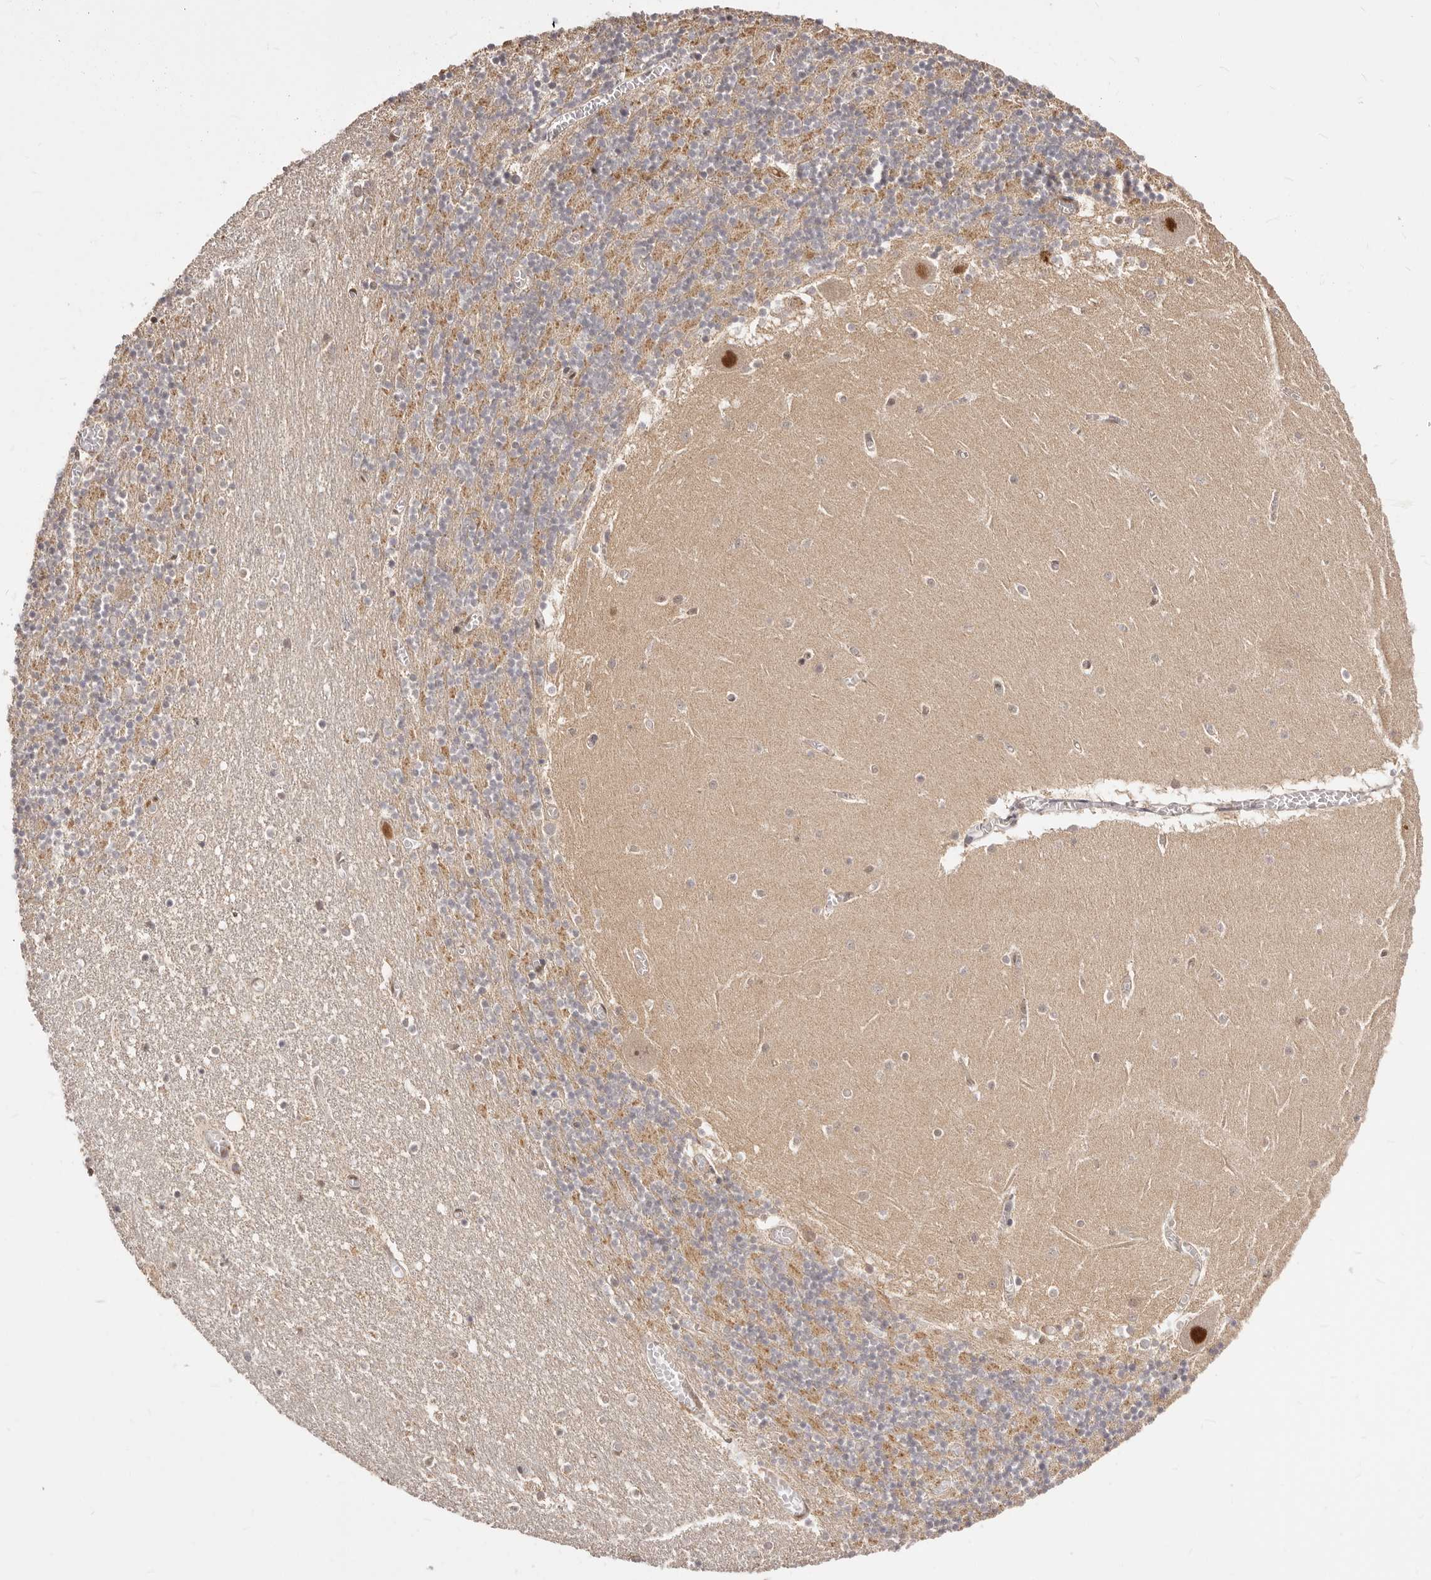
{"staining": {"intensity": "negative", "quantity": "none", "location": "none"}, "tissue": "cerebellum", "cell_type": "Cells in granular layer", "image_type": "normal", "snomed": [{"axis": "morphology", "description": "Normal tissue, NOS"}, {"axis": "topography", "description": "Cerebellum"}], "caption": "Immunohistochemical staining of unremarkable cerebellum displays no significant positivity in cells in granular layer.", "gene": "SEC14L1", "patient": {"sex": "female", "age": 28}}